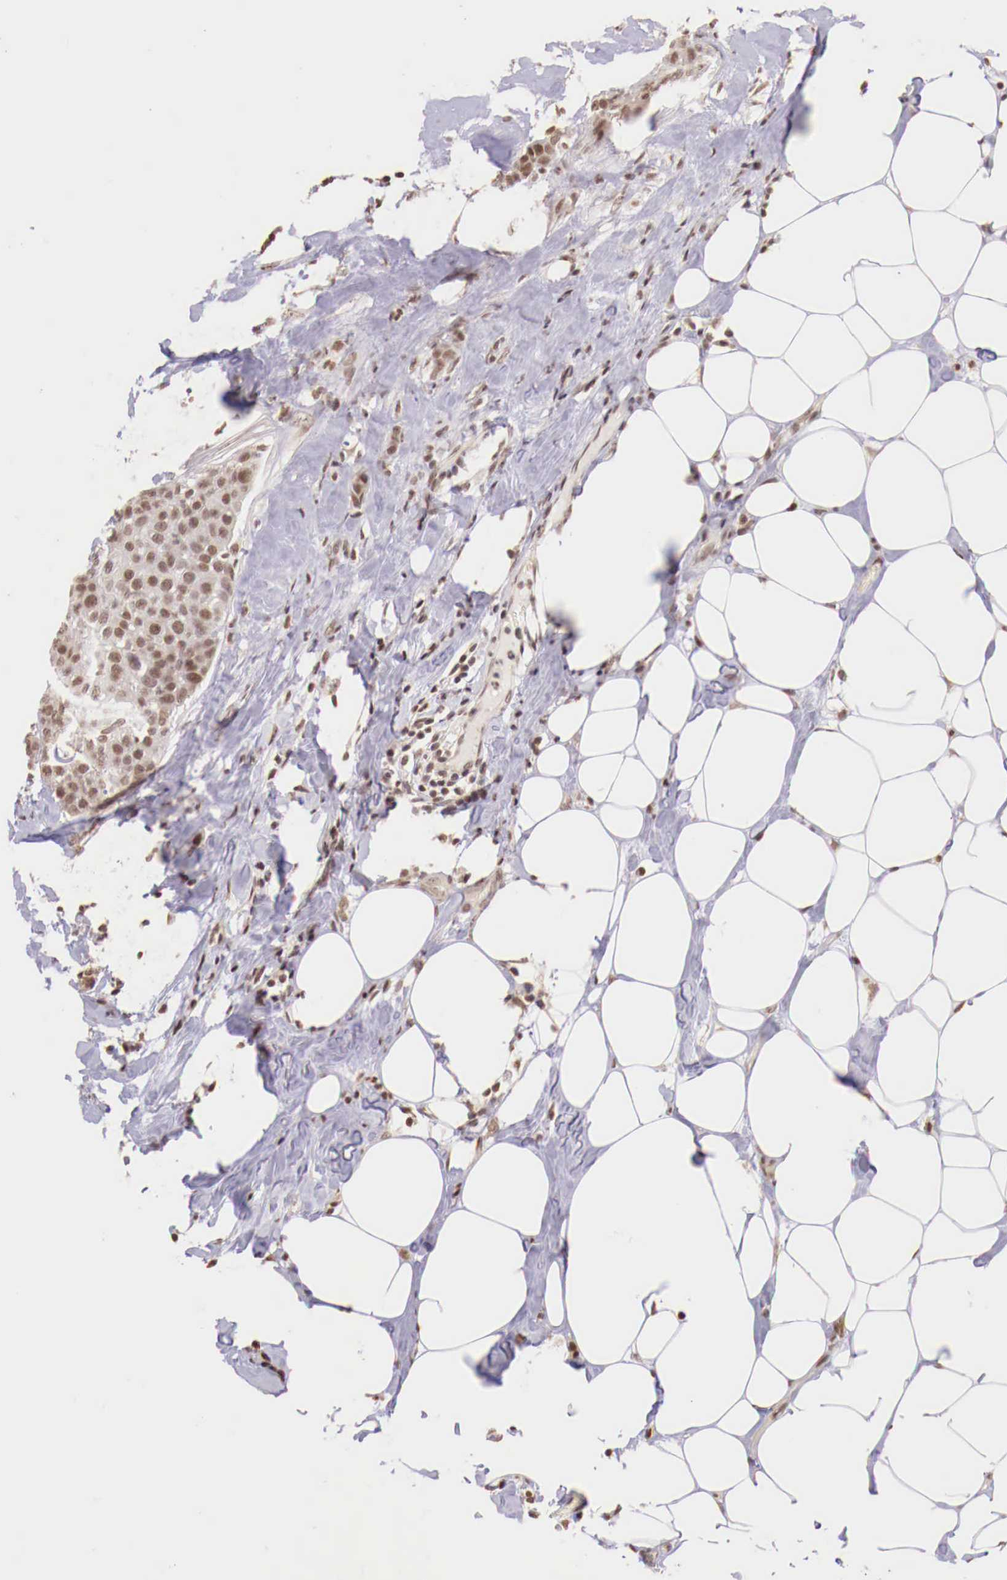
{"staining": {"intensity": "weak", "quantity": ">75%", "location": "nuclear"}, "tissue": "breast cancer", "cell_type": "Tumor cells", "image_type": "cancer", "snomed": [{"axis": "morphology", "description": "Duct carcinoma"}, {"axis": "topography", "description": "Breast"}], "caption": "Breast invasive ductal carcinoma stained with a protein marker shows weak staining in tumor cells.", "gene": "SP1", "patient": {"sex": "female", "age": 45}}